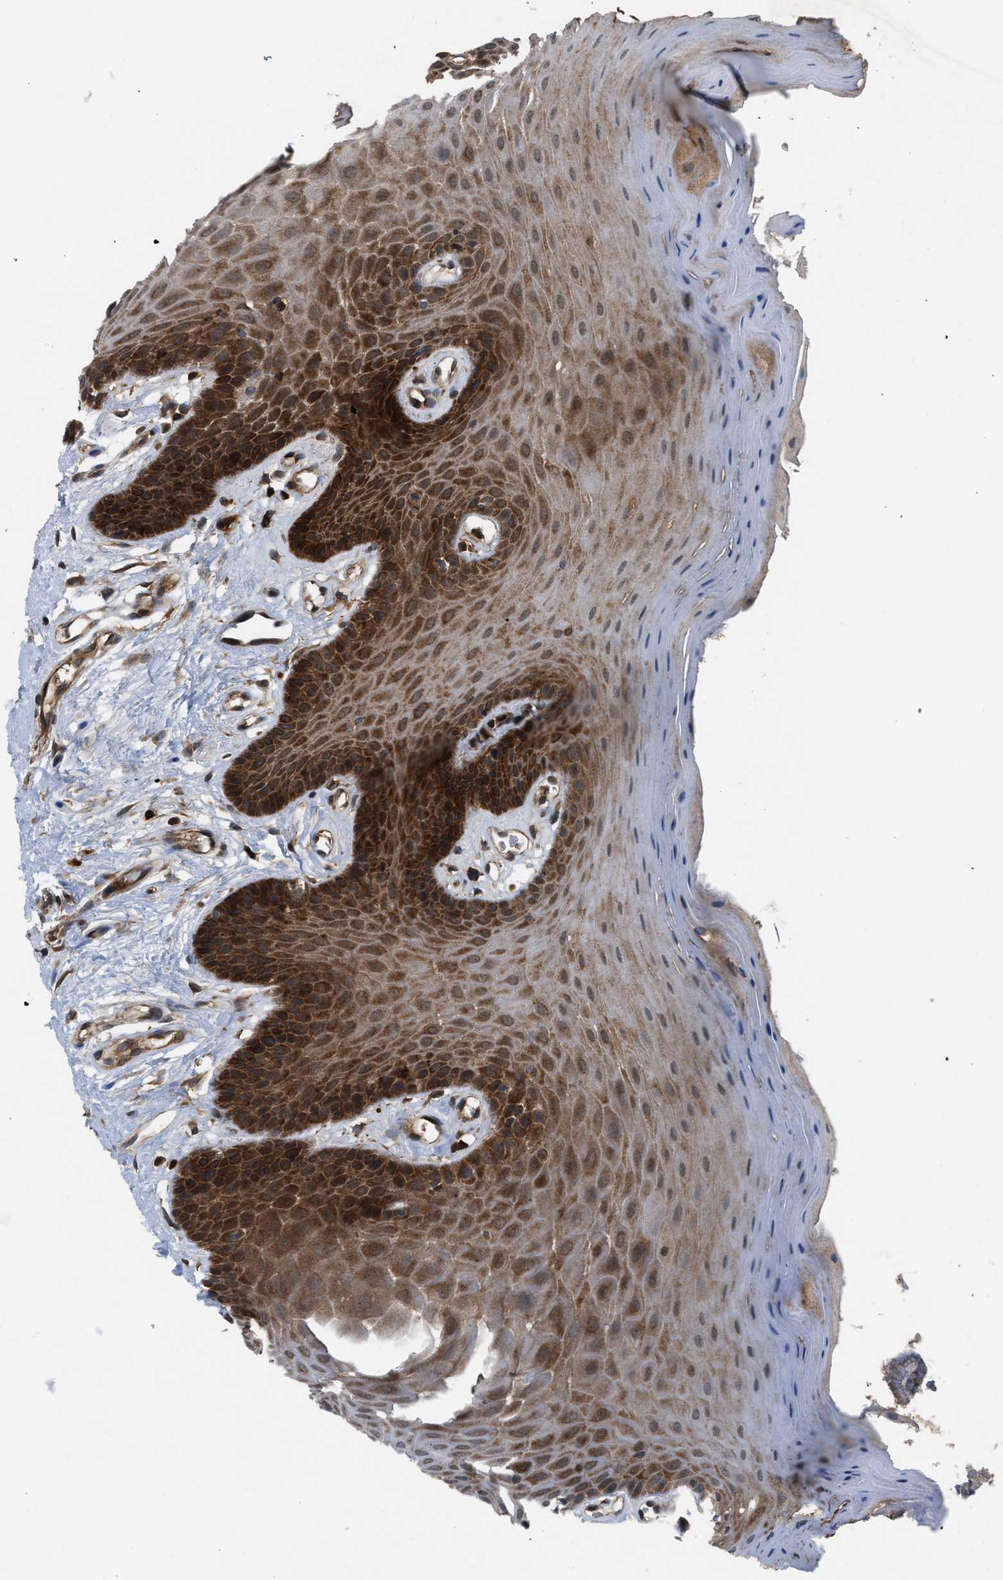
{"staining": {"intensity": "strong", "quantity": "25%-75%", "location": "cytoplasmic/membranous"}, "tissue": "oral mucosa", "cell_type": "Squamous epithelial cells", "image_type": "normal", "snomed": [{"axis": "morphology", "description": "Normal tissue, NOS"}, {"axis": "morphology", "description": "Squamous cell carcinoma, NOS"}, {"axis": "topography", "description": "Skeletal muscle"}, {"axis": "topography", "description": "Adipose tissue"}, {"axis": "topography", "description": "Vascular tissue"}, {"axis": "topography", "description": "Oral tissue"}, {"axis": "topography", "description": "Peripheral nerve tissue"}, {"axis": "topography", "description": "Head-Neck"}], "caption": "Protein expression analysis of normal human oral mucosa reveals strong cytoplasmic/membranous positivity in about 25%-75% of squamous epithelial cells. Using DAB (brown) and hematoxylin (blue) stains, captured at high magnification using brightfield microscopy.", "gene": "OXSR1", "patient": {"sex": "male", "age": 71}}